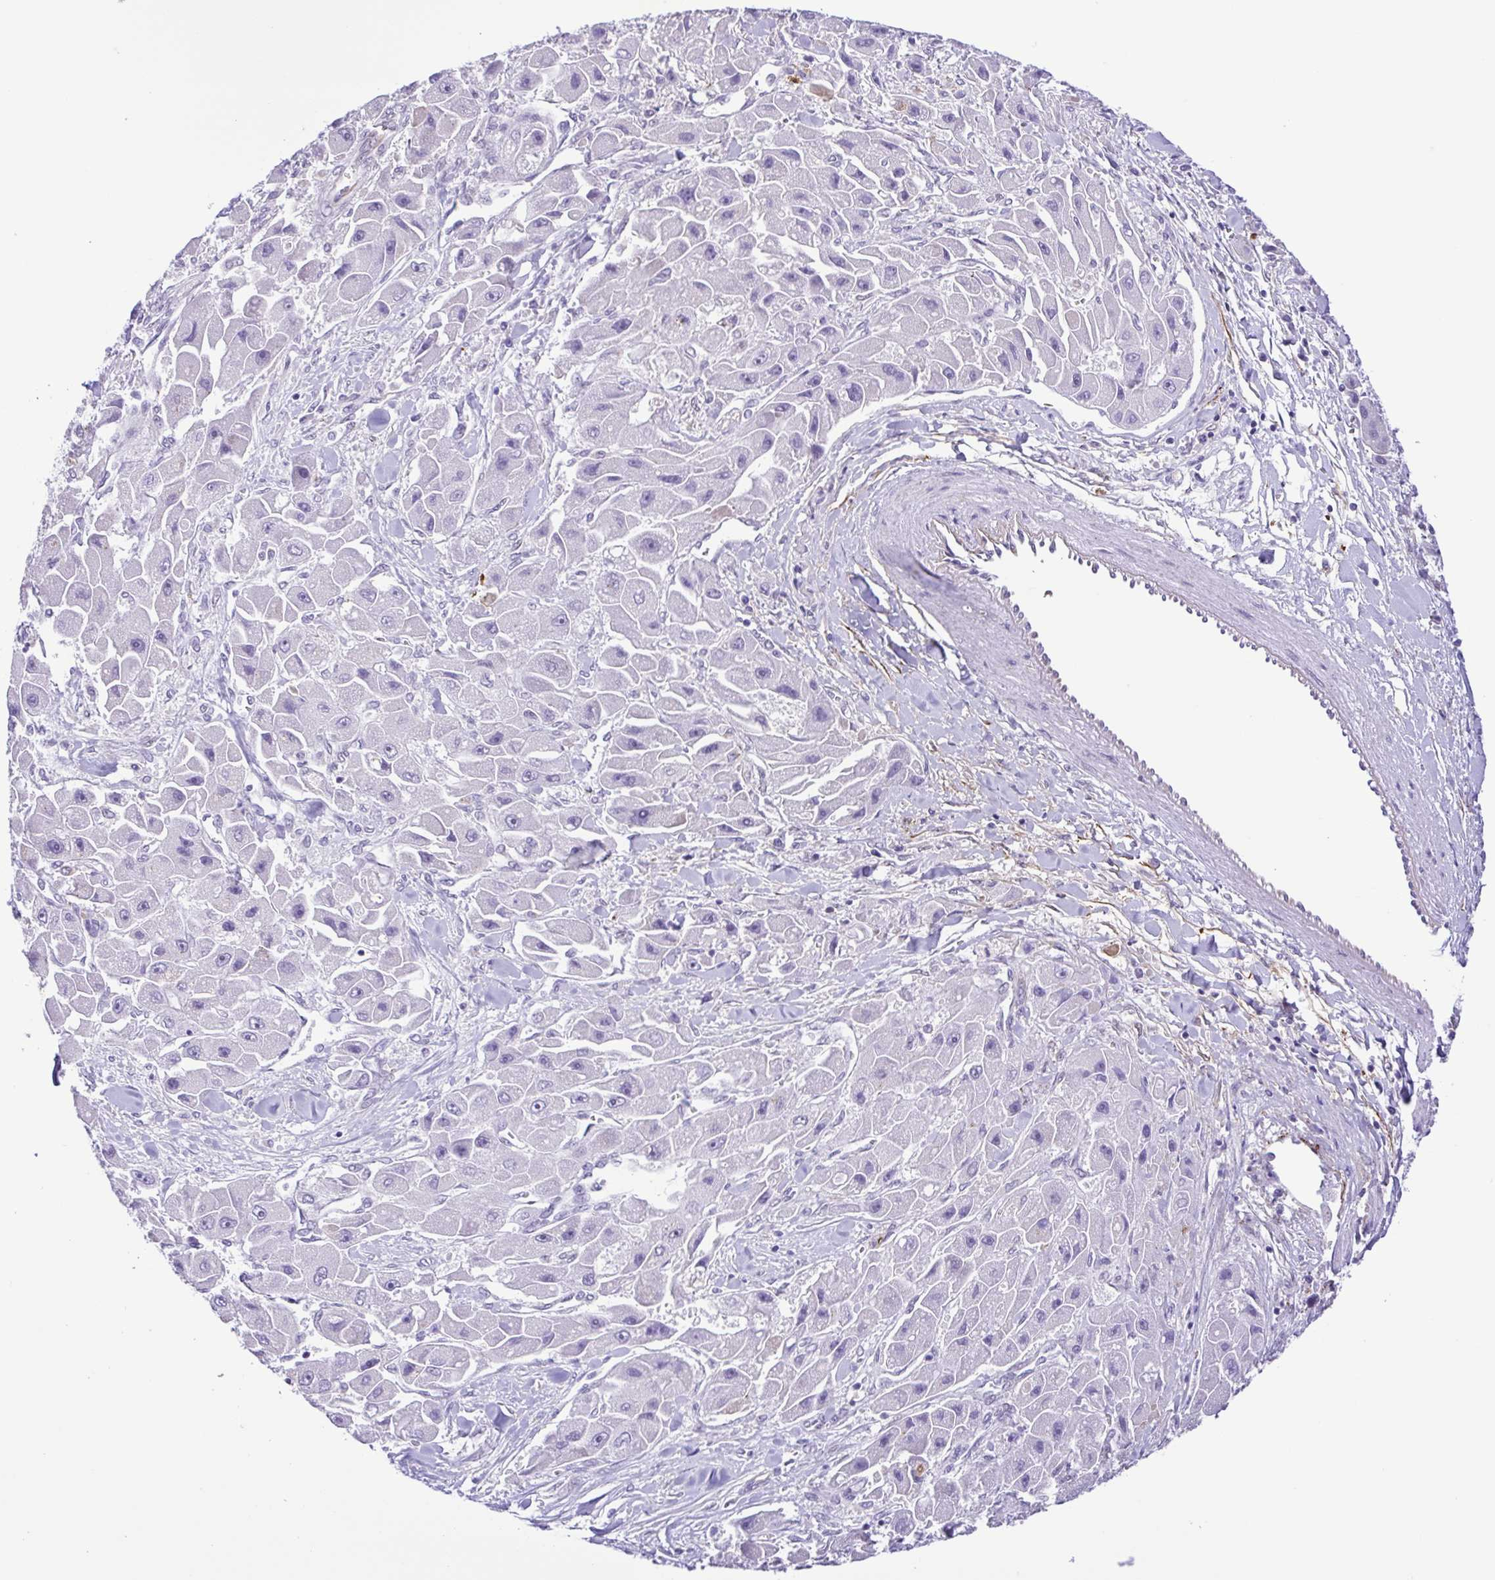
{"staining": {"intensity": "negative", "quantity": "none", "location": "none"}, "tissue": "liver cancer", "cell_type": "Tumor cells", "image_type": "cancer", "snomed": [{"axis": "morphology", "description": "Carcinoma, Hepatocellular, NOS"}, {"axis": "topography", "description": "Liver"}], "caption": "Liver hepatocellular carcinoma was stained to show a protein in brown. There is no significant staining in tumor cells. (DAB (3,3'-diaminobenzidine) immunohistochemistry (IHC), high magnification).", "gene": "DCLK2", "patient": {"sex": "male", "age": 24}}